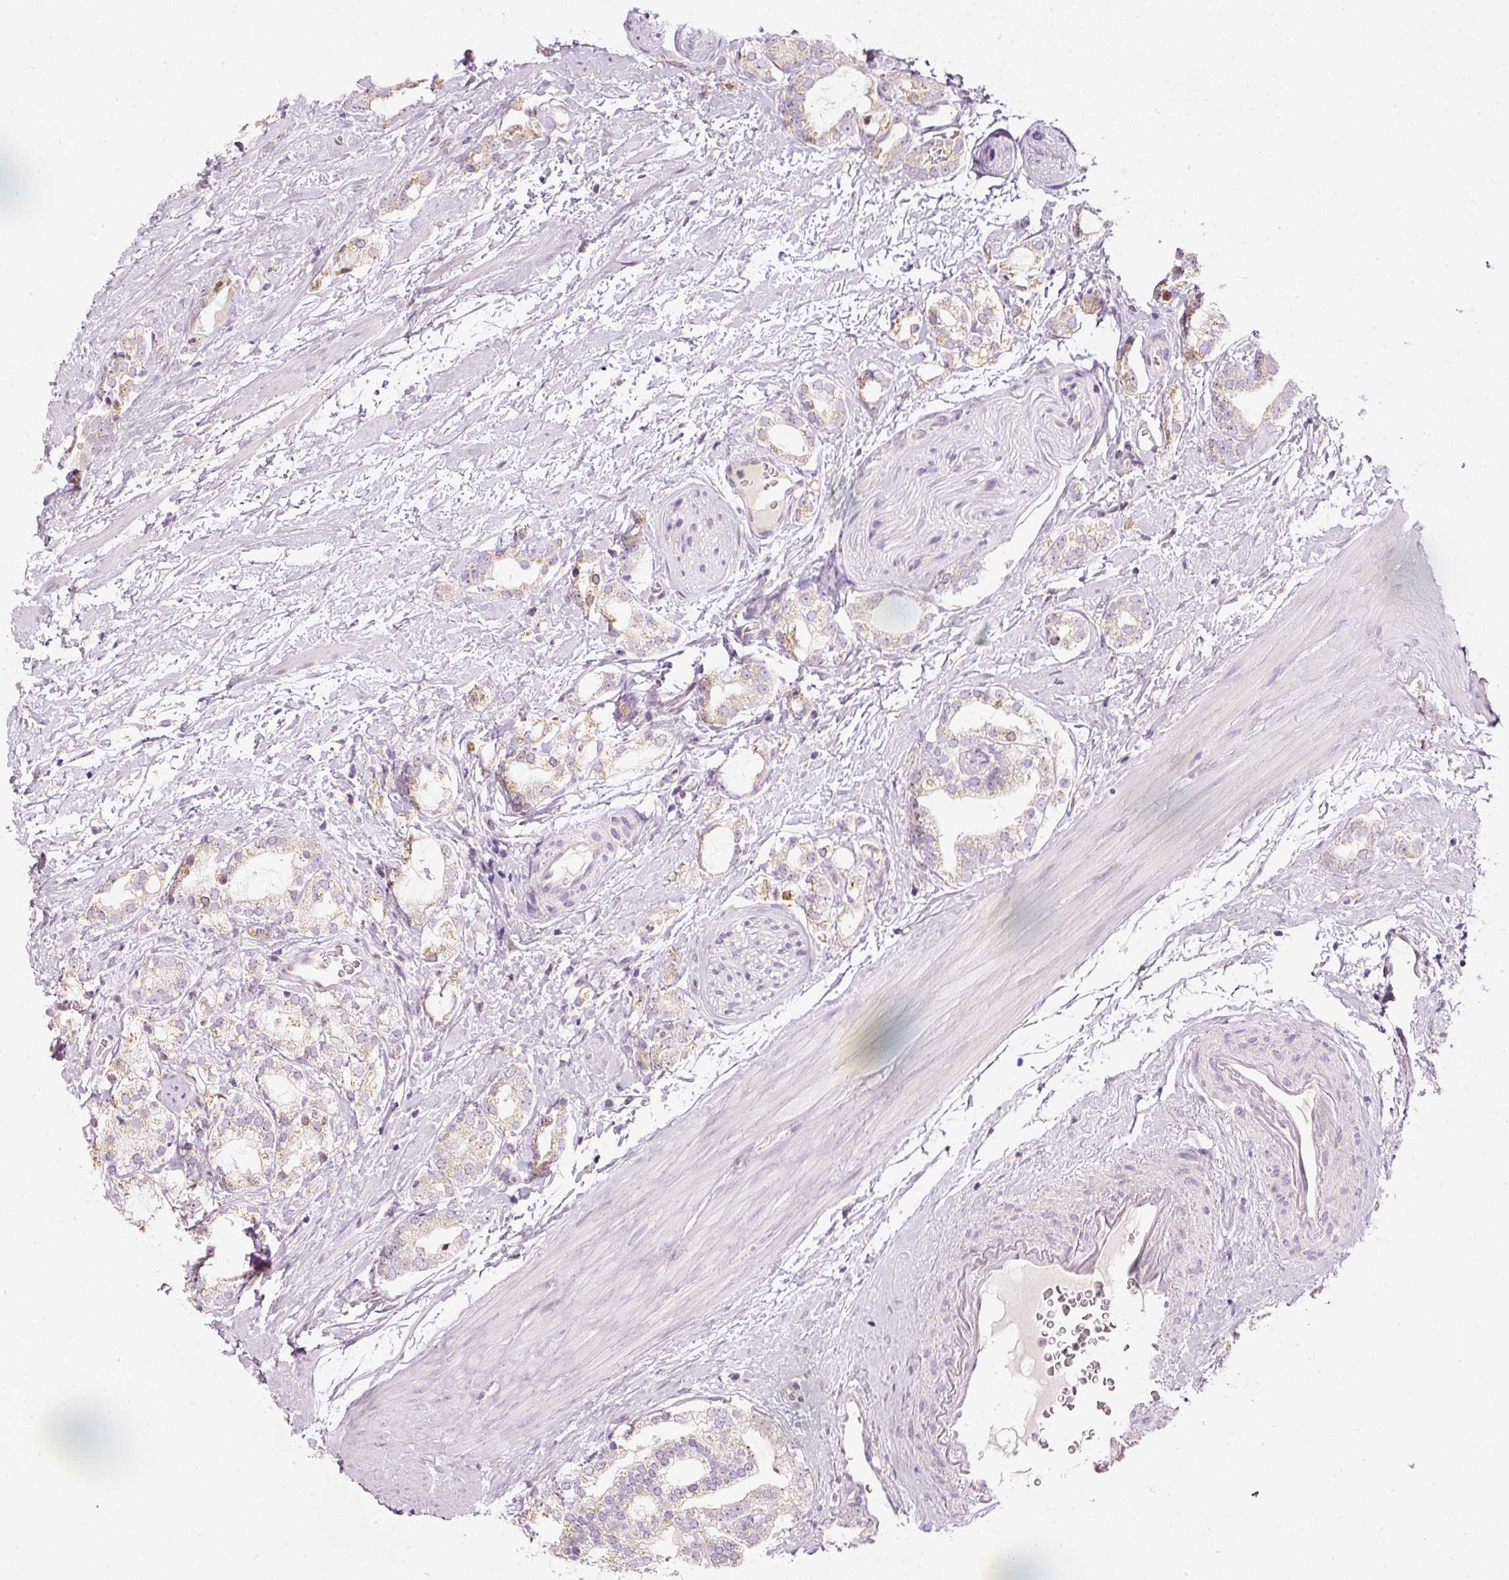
{"staining": {"intensity": "negative", "quantity": "none", "location": "none"}, "tissue": "prostate cancer", "cell_type": "Tumor cells", "image_type": "cancer", "snomed": [{"axis": "morphology", "description": "Adenocarcinoma, High grade"}, {"axis": "topography", "description": "Prostate"}], "caption": "IHC photomicrograph of human adenocarcinoma (high-grade) (prostate) stained for a protein (brown), which demonstrates no expression in tumor cells.", "gene": "RNF39", "patient": {"sex": "male", "age": 64}}